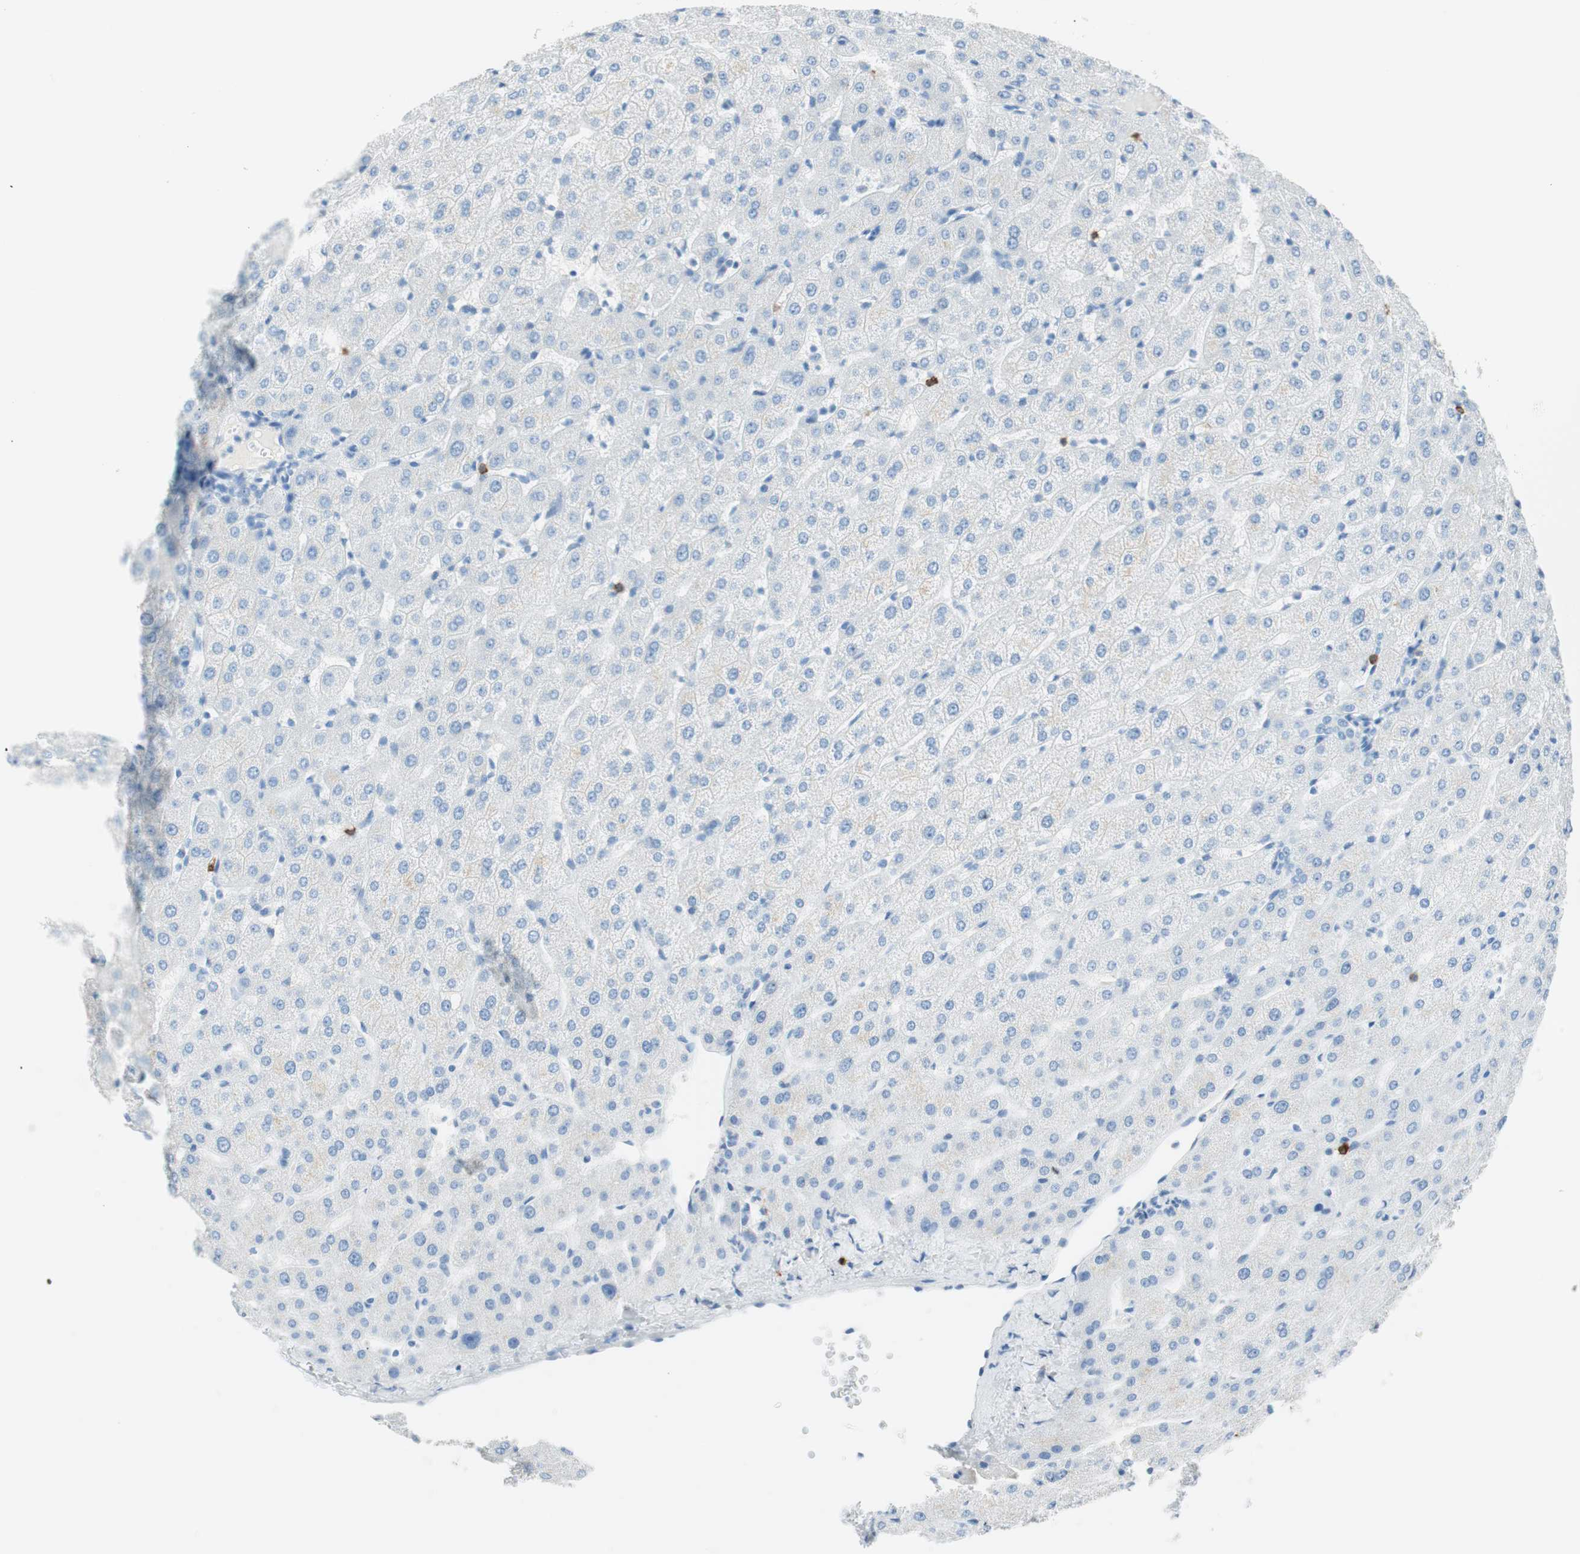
{"staining": {"intensity": "negative", "quantity": "none", "location": "none"}, "tissue": "liver", "cell_type": "Cholangiocytes", "image_type": "normal", "snomed": [{"axis": "morphology", "description": "Normal tissue, NOS"}, {"axis": "morphology", "description": "Fibrosis, NOS"}, {"axis": "topography", "description": "Liver"}], "caption": "Protein analysis of benign liver displays no significant staining in cholangiocytes. (Immunohistochemistry (ihc), brightfield microscopy, high magnification).", "gene": "TNFRSF13C", "patient": {"sex": "female", "age": 29}}